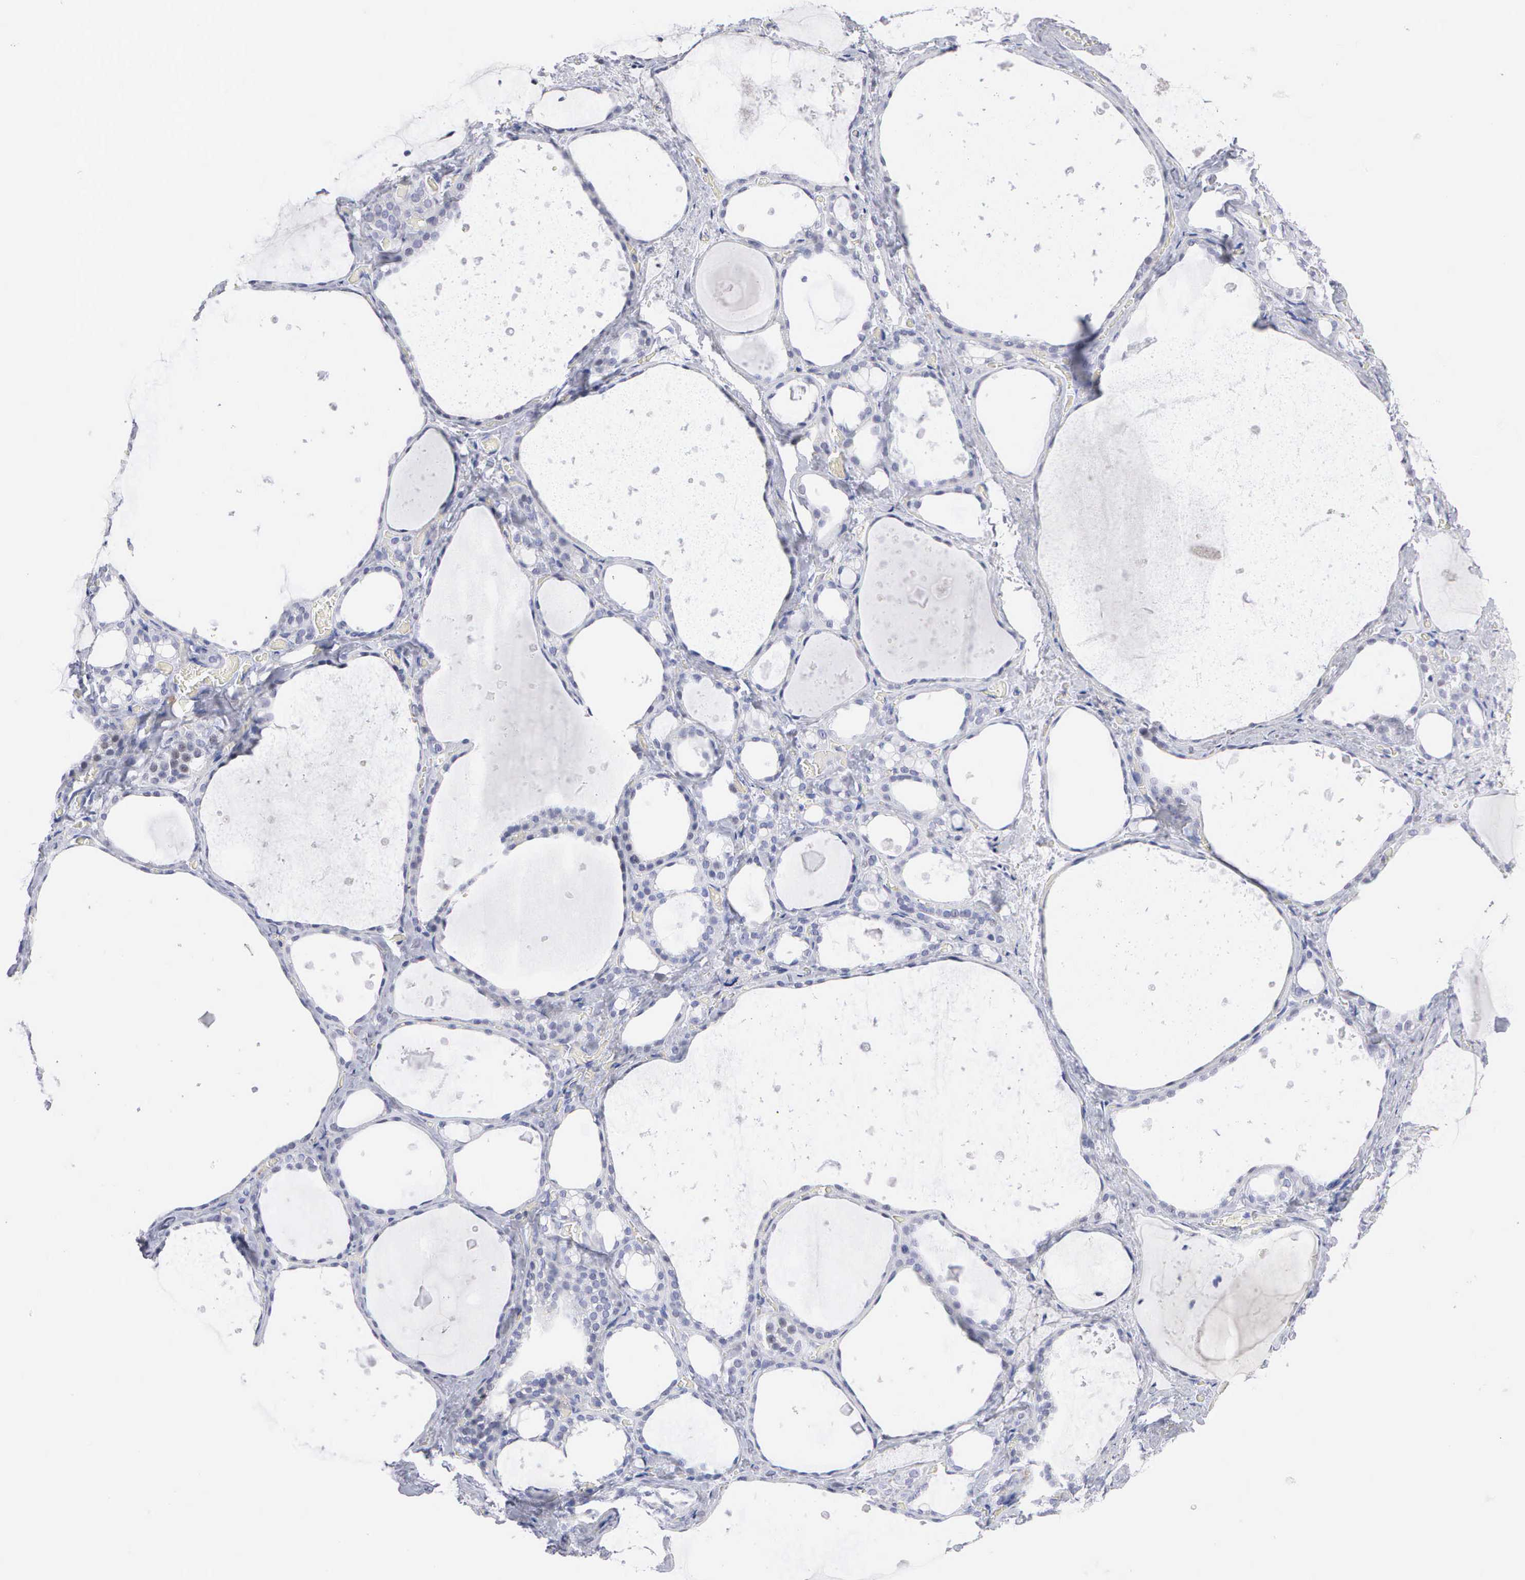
{"staining": {"intensity": "negative", "quantity": "none", "location": "none"}, "tissue": "thyroid gland", "cell_type": "Glandular cells", "image_type": "normal", "snomed": [{"axis": "morphology", "description": "Normal tissue, NOS"}, {"axis": "topography", "description": "Thyroid gland"}], "caption": "High power microscopy micrograph of an IHC histopathology image of benign thyroid gland, revealing no significant expression in glandular cells.", "gene": "ELFN2", "patient": {"sex": "male", "age": 76}}